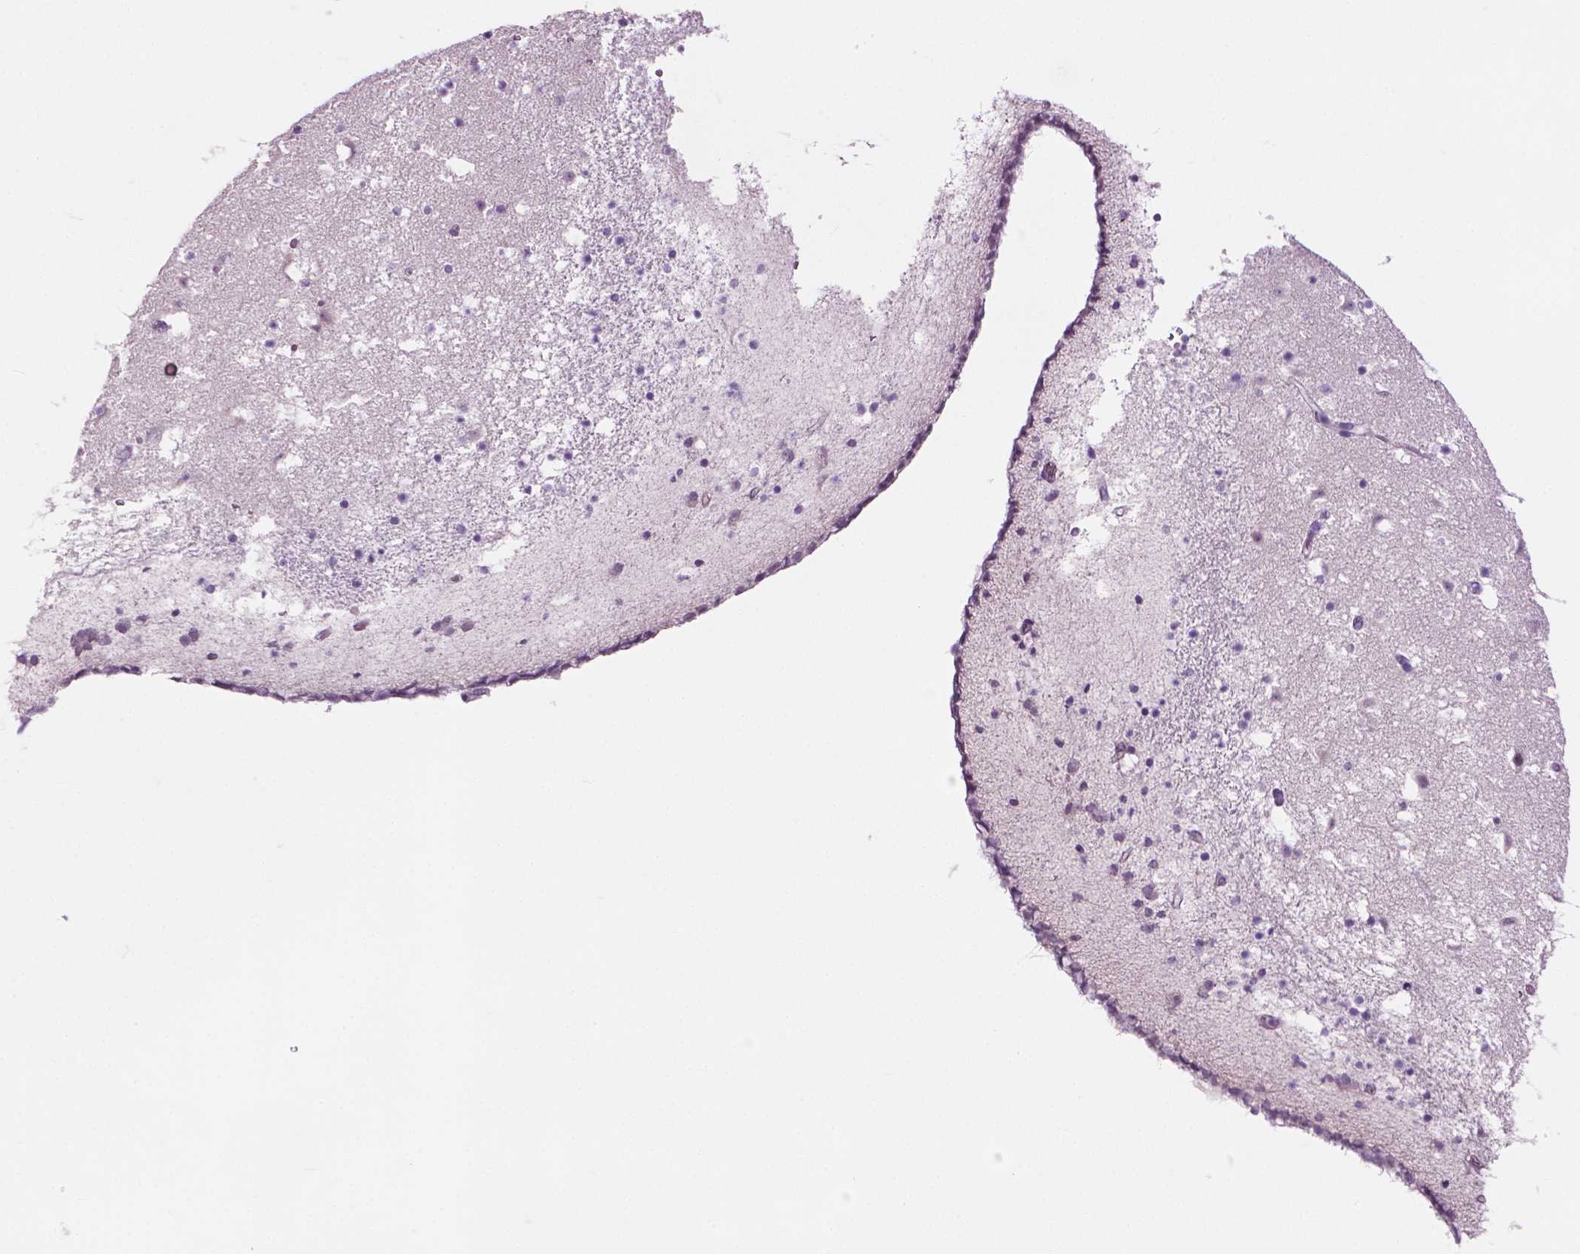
{"staining": {"intensity": "negative", "quantity": "none", "location": "none"}, "tissue": "caudate", "cell_type": "Glial cells", "image_type": "normal", "snomed": [{"axis": "morphology", "description": "Normal tissue, NOS"}, {"axis": "topography", "description": "Lateral ventricle wall"}], "caption": "This is an immunohistochemistry micrograph of normal caudate. There is no positivity in glial cells.", "gene": "KRT73", "patient": {"sex": "female", "age": 42}}